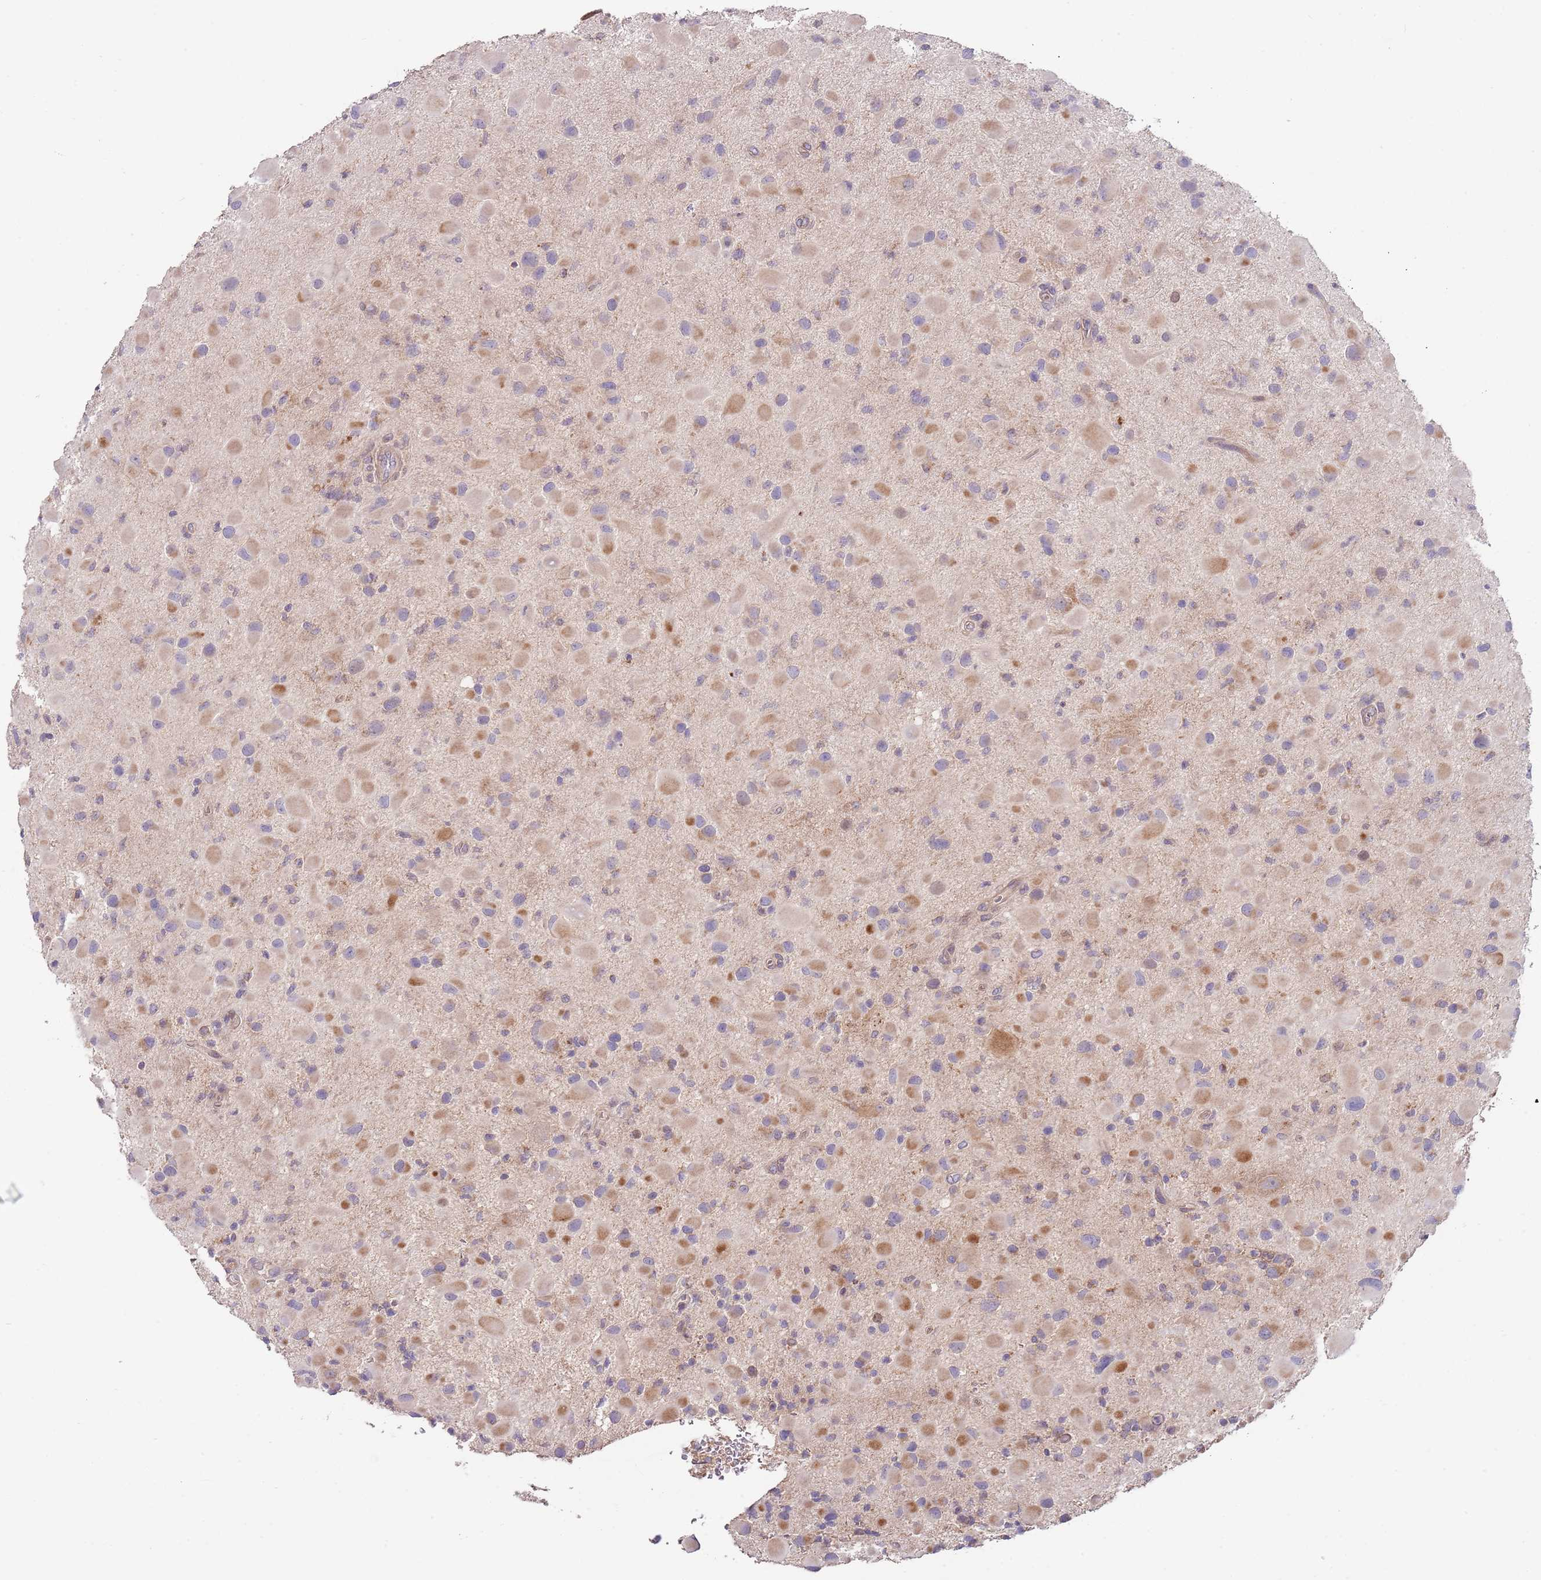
{"staining": {"intensity": "moderate", "quantity": "<25%", "location": "cytoplasmic/membranous"}, "tissue": "glioma", "cell_type": "Tumor cells", "image_type": "cancer", "snomed": [{"axis": "morphology", "description": "Glioma, malignant, Low grade"}, {"axis": "topography", "description": "Brain"}], "caption": "A brown stain labels moderate cytoplasmic/membranous staining of a protein in malignant glioma (low-grade) tumor cells. (Stains: DAB in brown, nuclei in blue, Microscopy: brightfield microscopy at high magnification).", "gene": "ABCC10", "patient": {"sex": "female", "age": 32}}